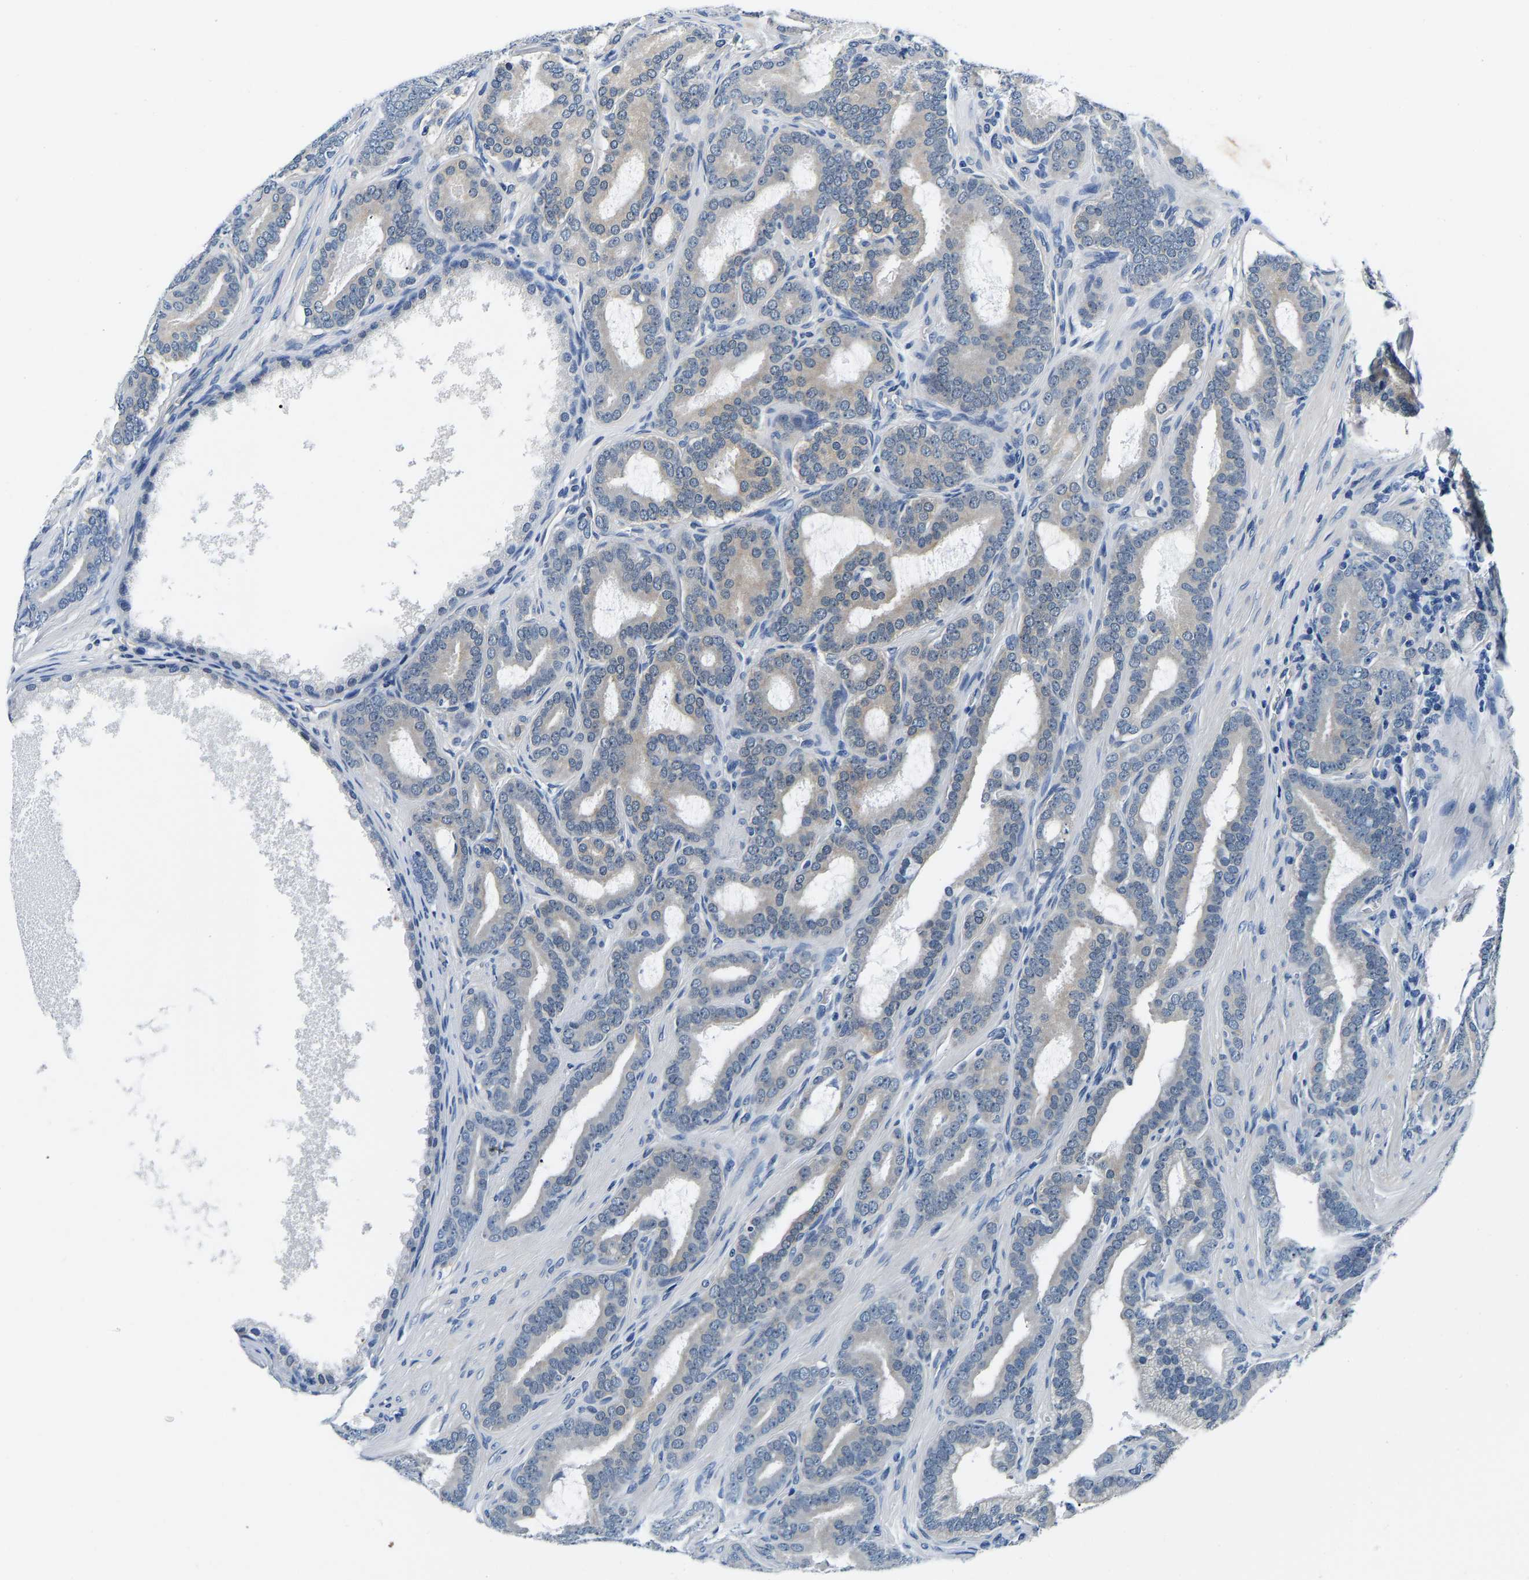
{"staining": {"intensity": "weak", "quantity": "<25%", "location": "cytoplasmic/membranous"}, "tissue": "prostate cancer", "cell_type": "Tumor cells", "image_type": "cancer", "snomed": [{"axis": "morphology", "description": "Adenocarcinoma, High grade"}, {"axis": "topography", "description": "Prostate"}], "caption": "The immunohistochemistry image has no significant staining in tumor cells of prostate cancer (high-grade adenocarcinoma) tissue. (IHC, brightfield microscopy, high magnification).", "gene": "ACO1", "patient": {"sex": "male", "age": 60}}